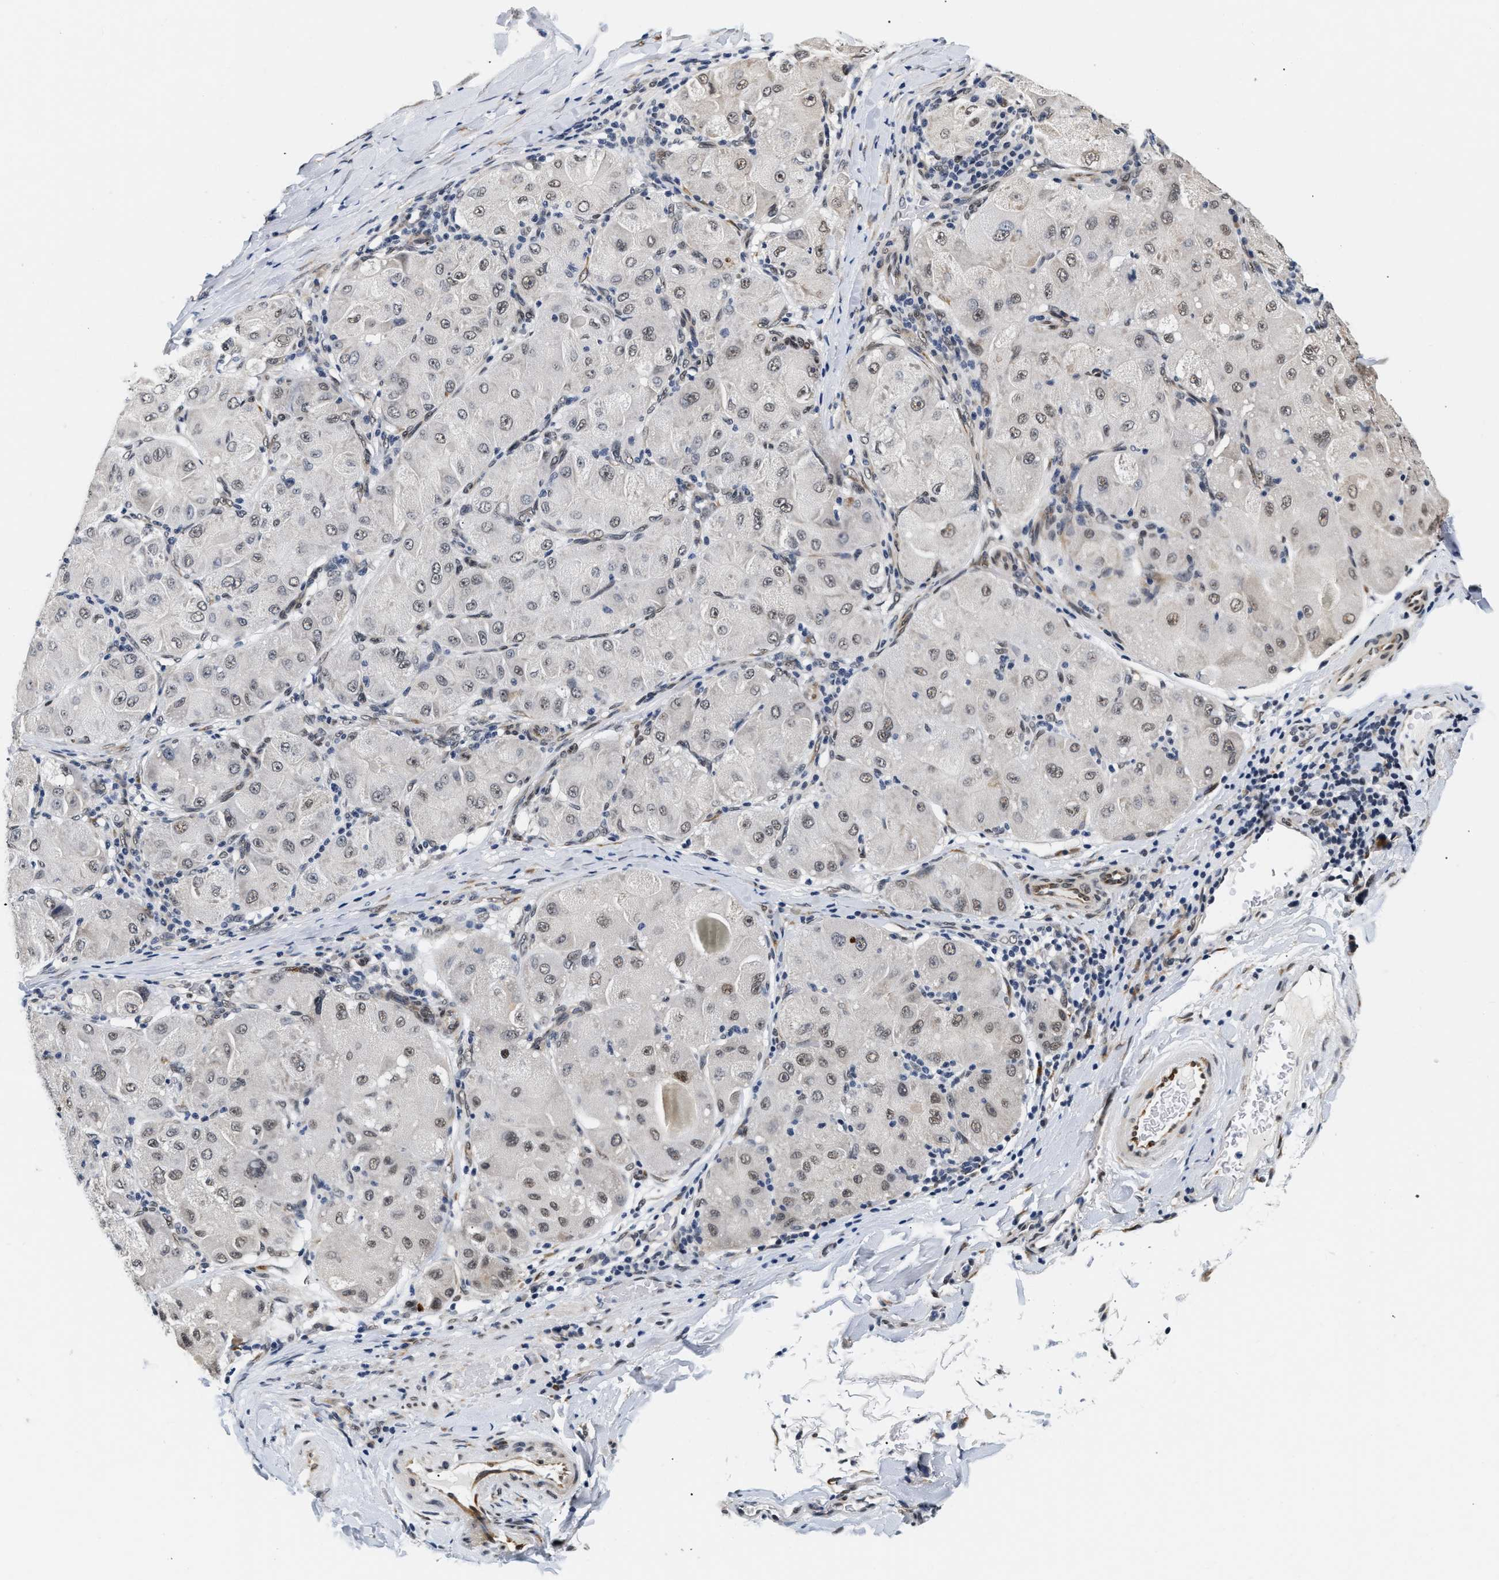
{"staining": {"intensity": "weak", "quantity": "25%-75%", "location": "nuclear"}, "tissue": "liver cancer", "cell_type": "Tumor cells", "image_type": "cancer", "snomed": [{"axis": "morphology", "description": "Carcinoma, Hepatocellular, NOS"}, {"axis": "topography", "description": "Liver"}], "caption": "A histopathology image of human liver hepatocellular carcinoma stained for a protein shows weak nuclear brown staining in tumor cells.", "gene": "THOC1", "patient": {"sex": "male", "age": 80}}